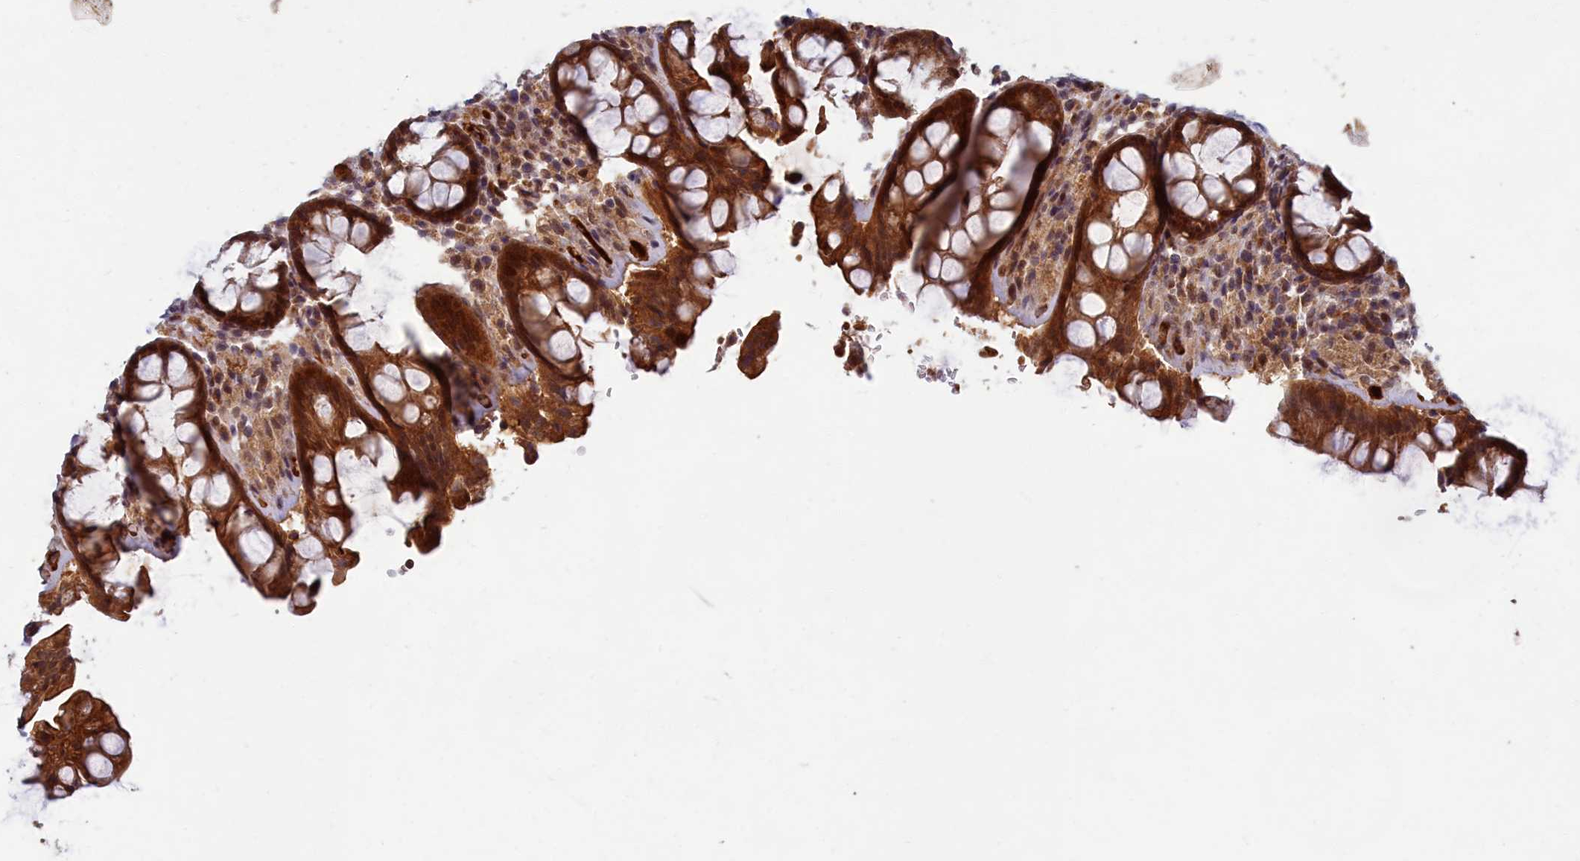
{"staining": {"intensity": "strong", "quantity": ">75%", "location": "cytoplasmic/membranous"}, "tissue": "rectum", "cell_type": "Glandular cells", "image_type": "normal", "snomed": [{"axis": "morphology", "description": "Normal tissue, NOS"}, {"axis": "topography", "description": "Rectum"}], "caption": "Normal rectum demonstrates strong cytoplasmic/membranous expression in approximately >75% of glandular cells.", "gene": "EARS2", "patient": {"sex": "male", "age": 64}}